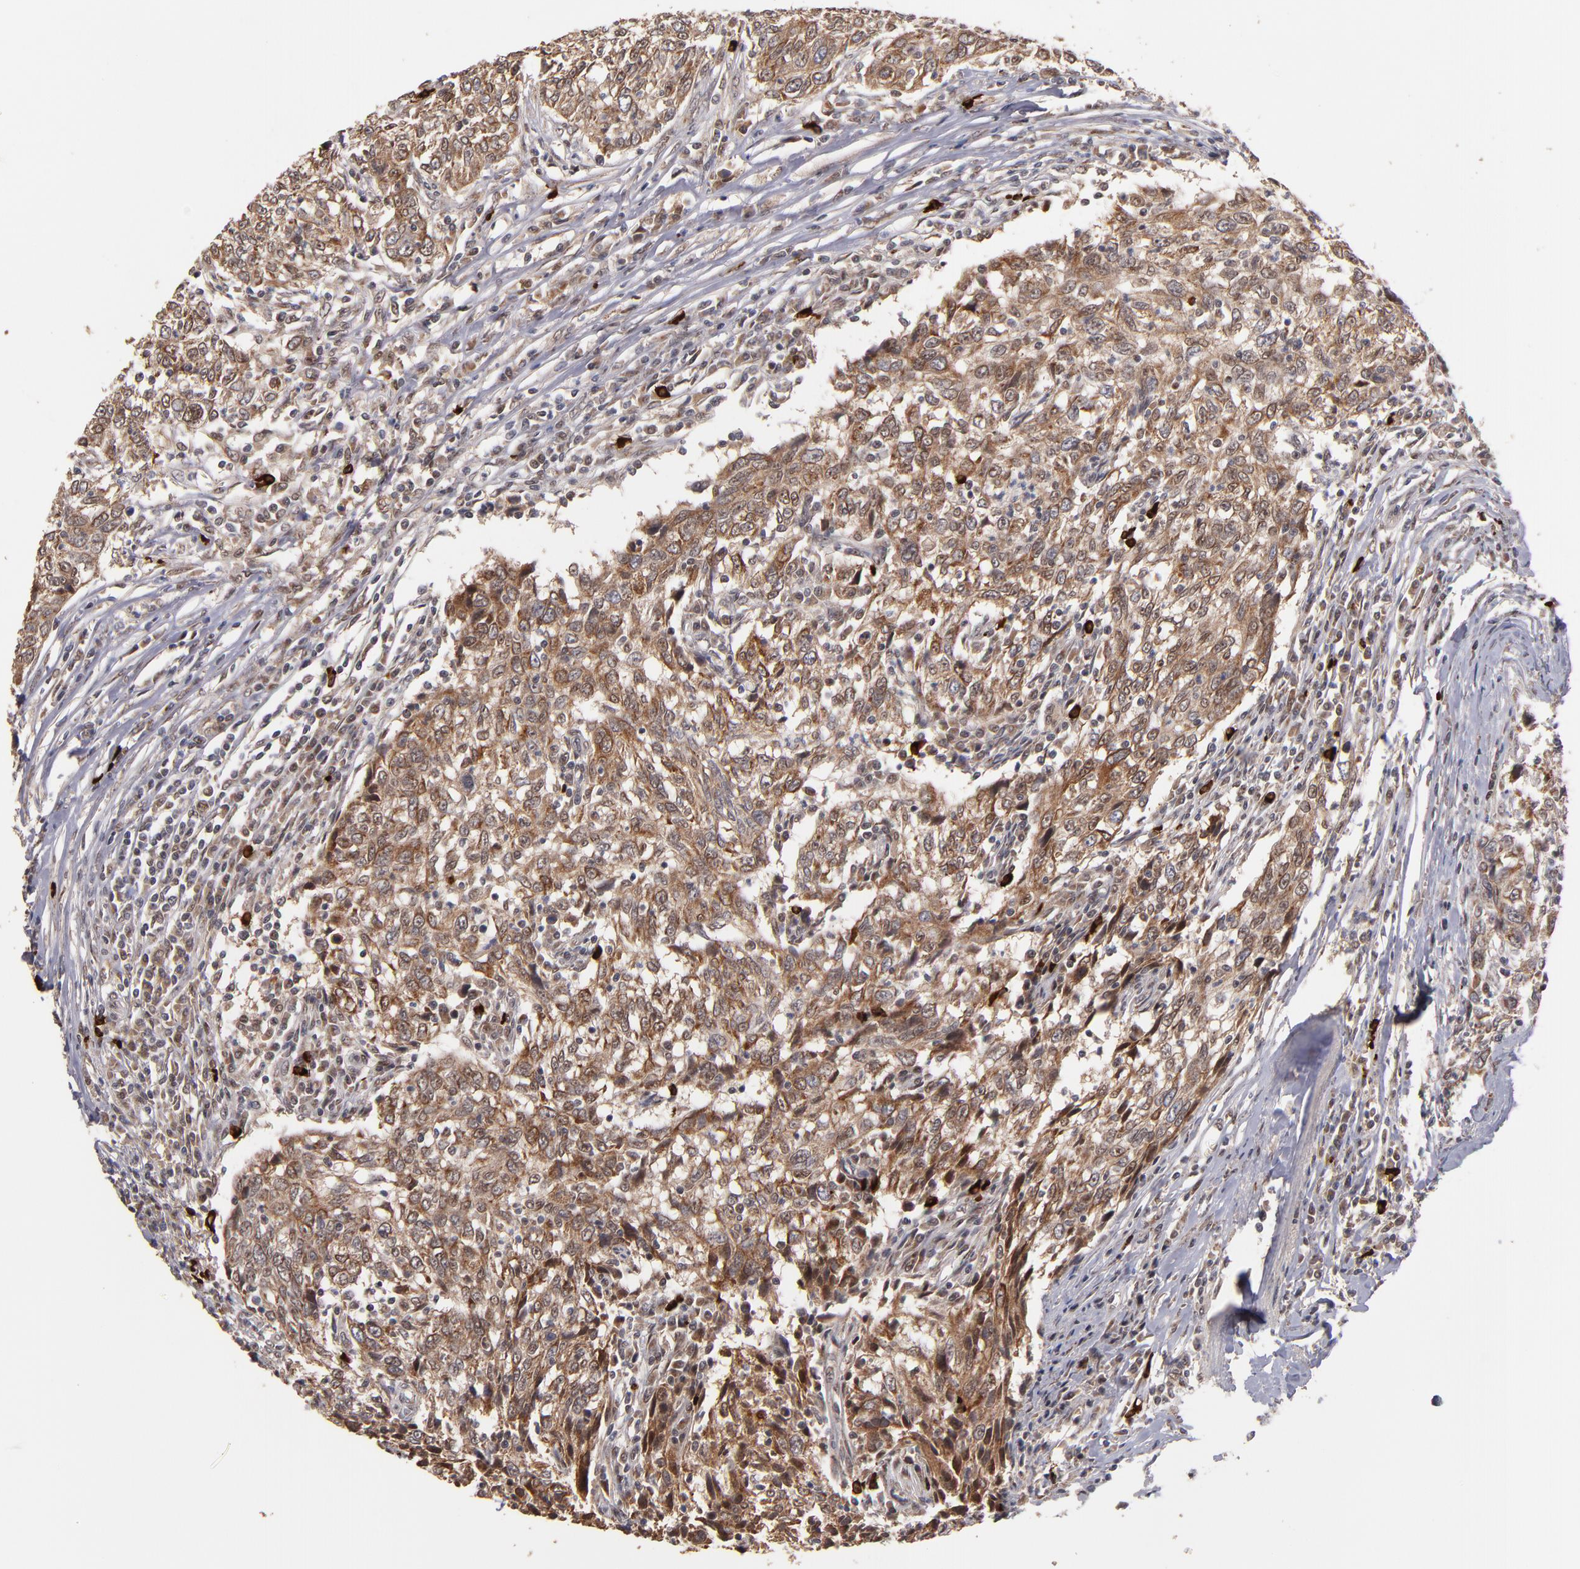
{"staining": {"intensity": "moderate", "quantity": ">75%", "location": "cytoplasmic/membranous"}, "tissue": "breast cancer", "cell_type": "Tumor cells", "image_type": "cancer", "snomed": [{"axis": "morphology", "description": "Duct carcinoma"}, {"axis": "topography", "description": "Breast"}], "caption": "Moderate cytoplasmic/membranous protein staining is present in approximately >75% of tumor cells in breast intraductal carcinoma.", "gene": "EAPP", "patient": {"sex": "female", "age": 50}}